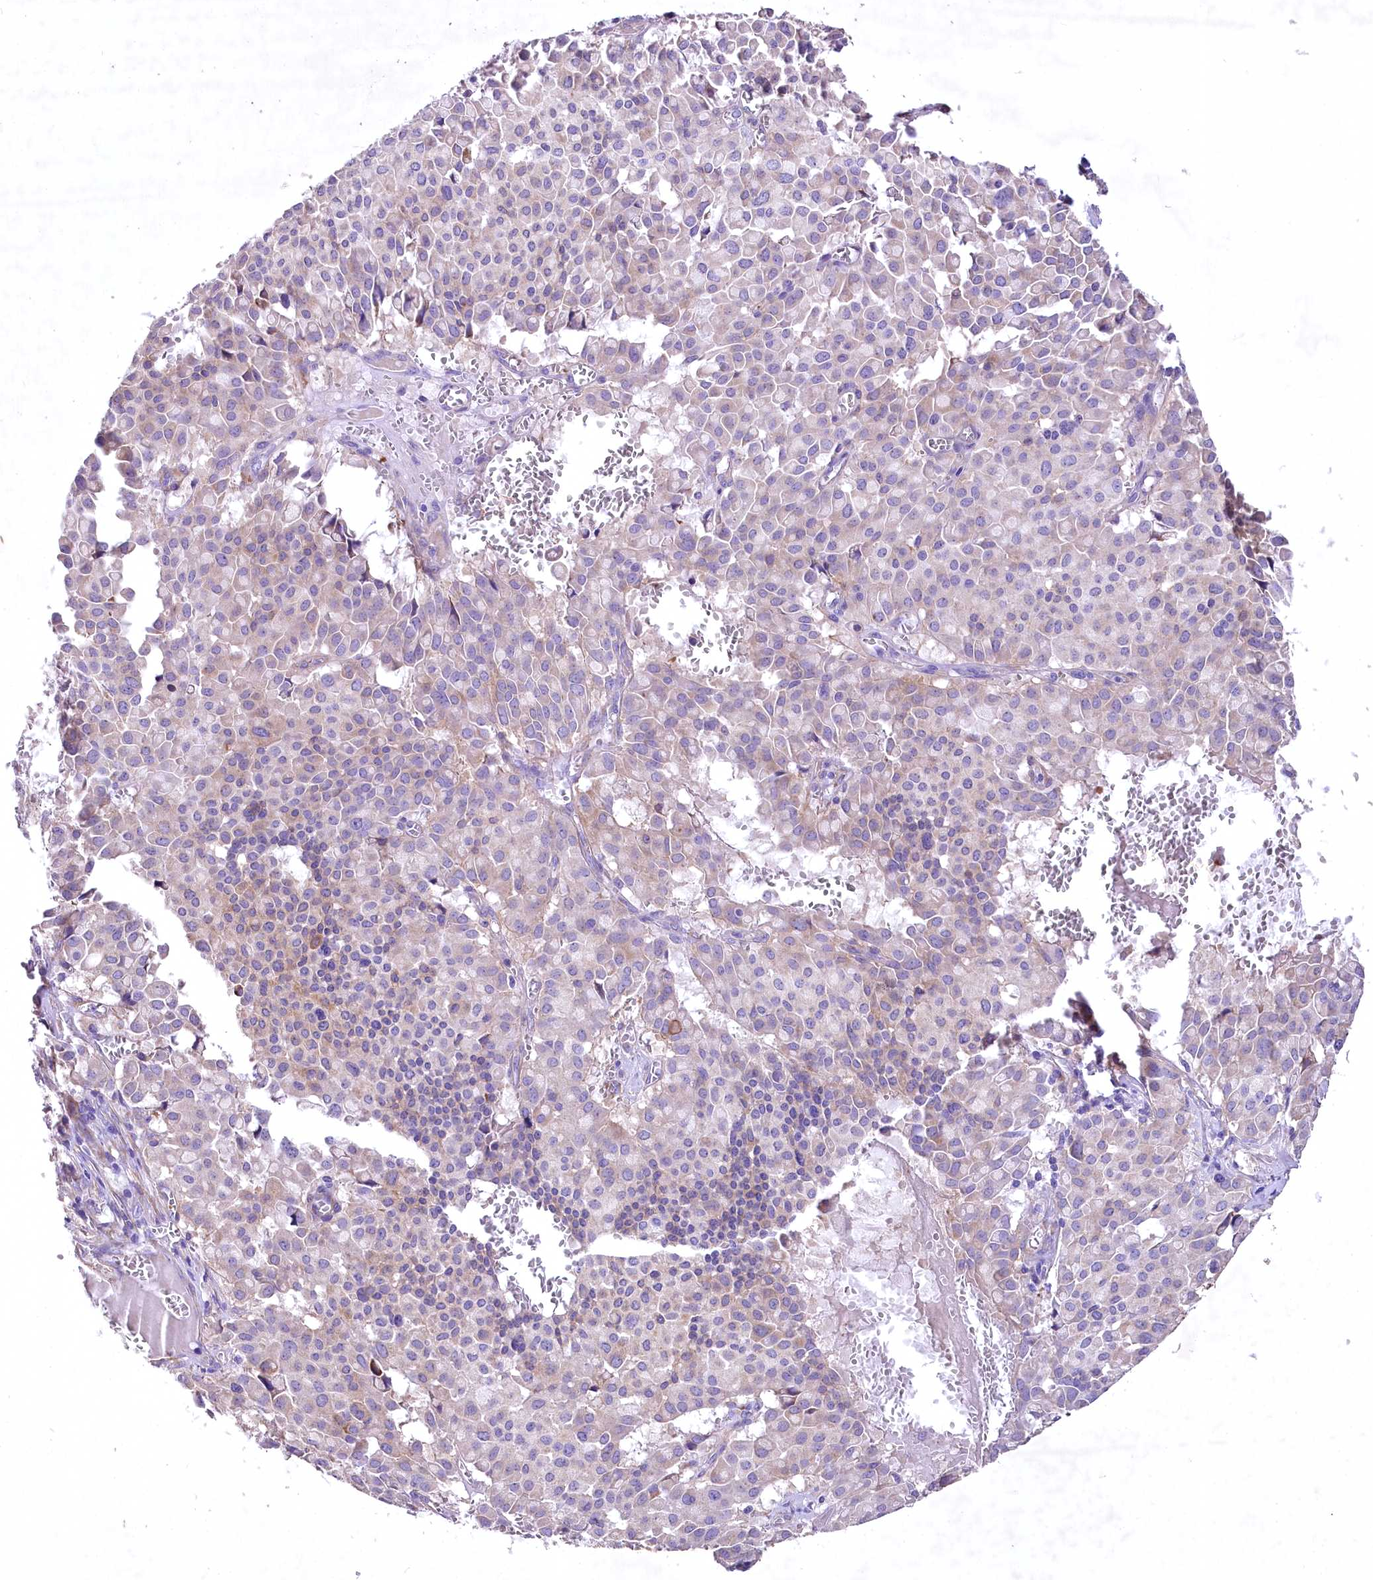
{"staining": {"intensity": "negative", "quantity": "none", "location": "none"}, "tissue": "pancreatic cancer", "cell_type": "Tumor cells", "image_type": "cancer", "snomed": [{"axis": "morphology", "description": "Adenocarcinoma, NOS"}, {"axis": "topography", "description": "Pancreas"}], "caption": "This image is of adenocarcinoma (pancreatic) stained with IHC to label a protein in brown with the nuclei are counter-stained blue. There is no positivity in tumor cells.", "gene": "RDH16", "patient": {"sex": "male", "age": 65}}